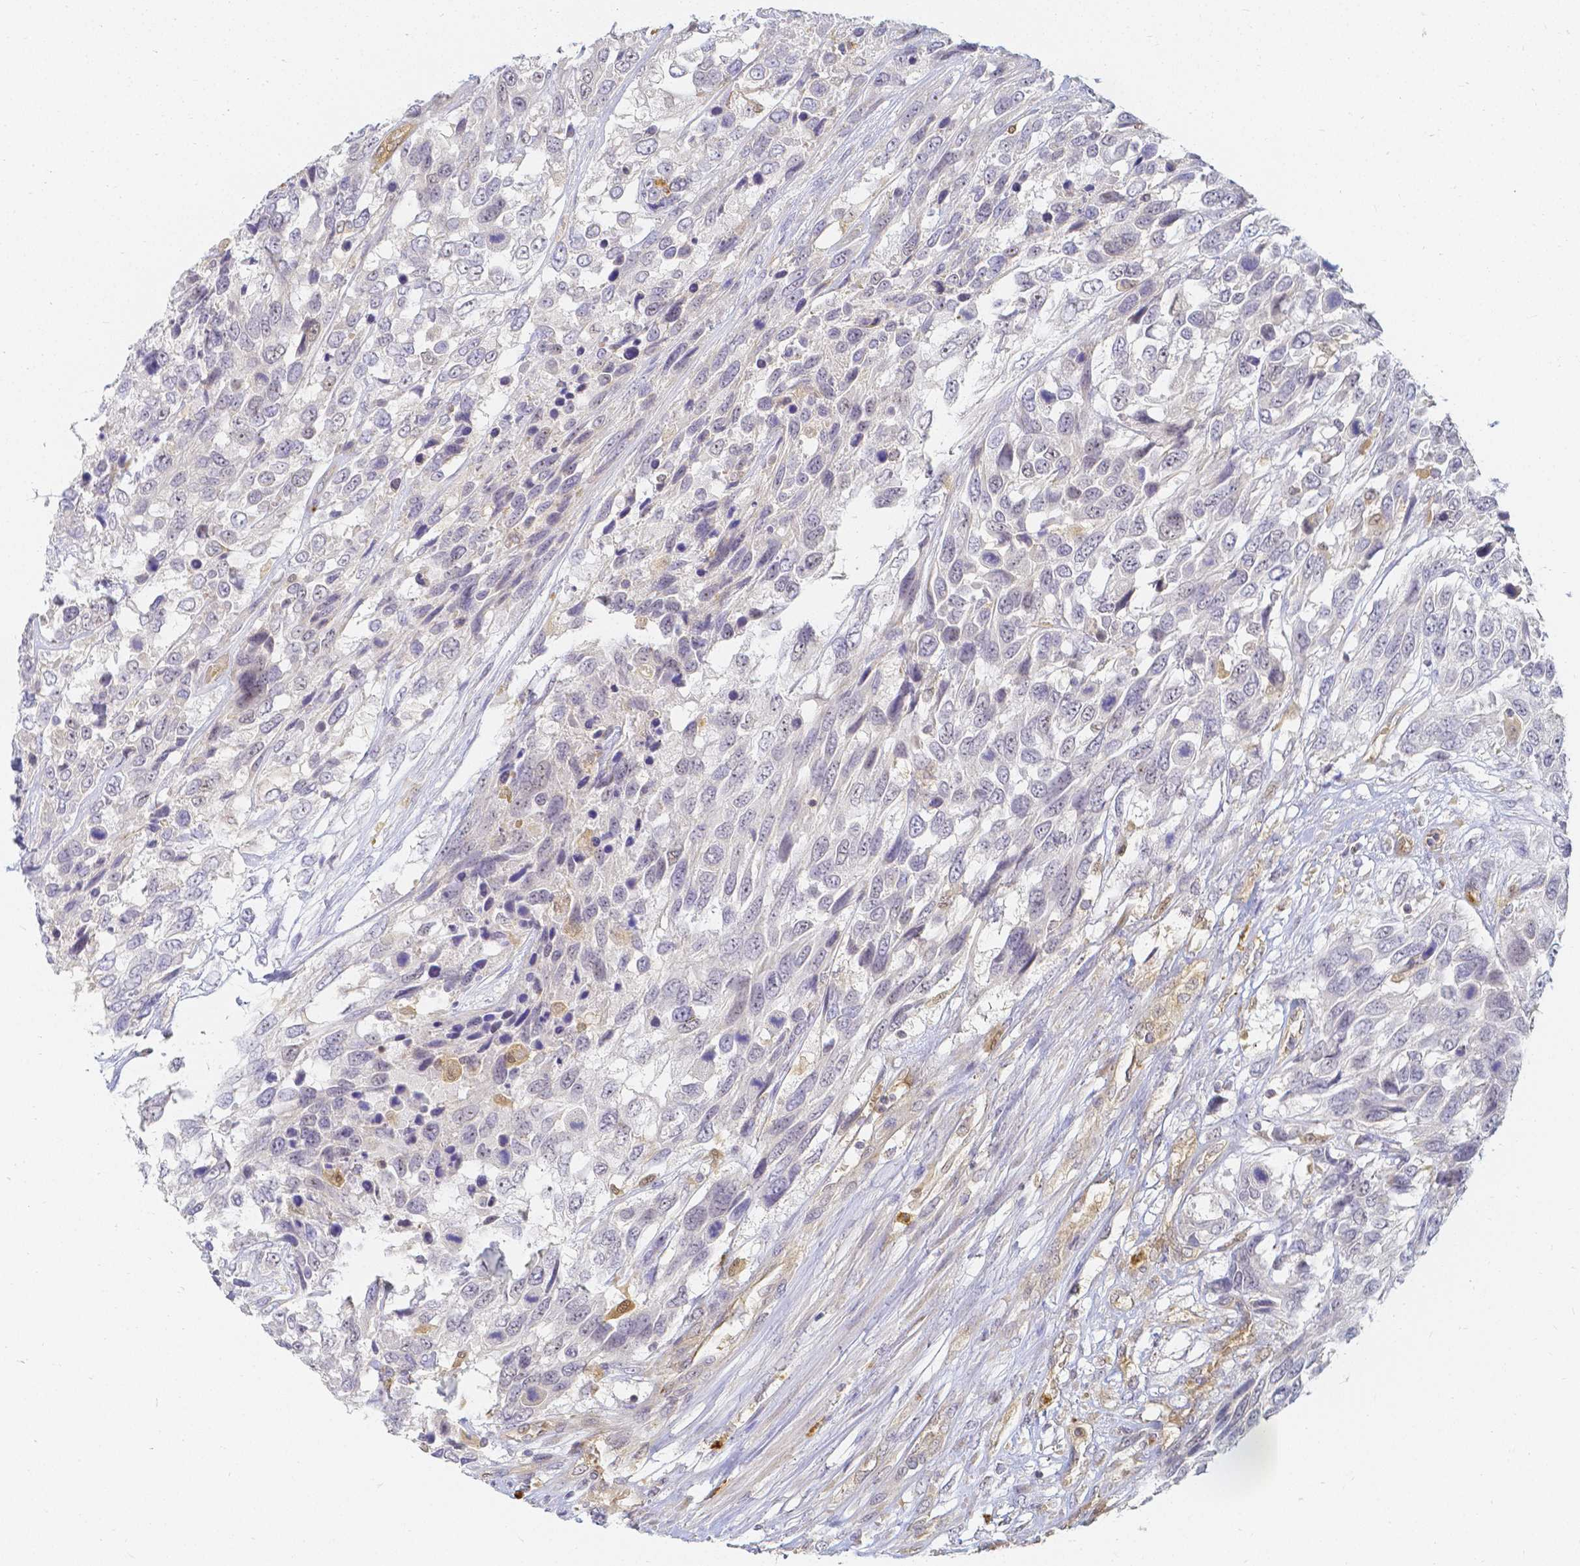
{"staining": {"intensity": "negative", "quantity": "none", "location": "none"}, "tissue": "urothelial cancer", "cell_type": "Tumor cells", "image_type": "cancer", "snomed": [{"axis": "morphology", "description": "Urothelial carcinoma, High grade"}, {"axis": "topography", "description": "Urinary bladder"}], "caption": "Urothelial cancer was stained to show a protein in brown. There is no significant positivity in tumor cells. (Immunohistochemistry (ihc), brightfield microscopy, high magnification).", "gene": "KCNH1", "patient": {"sex": "female", "age": 70}}